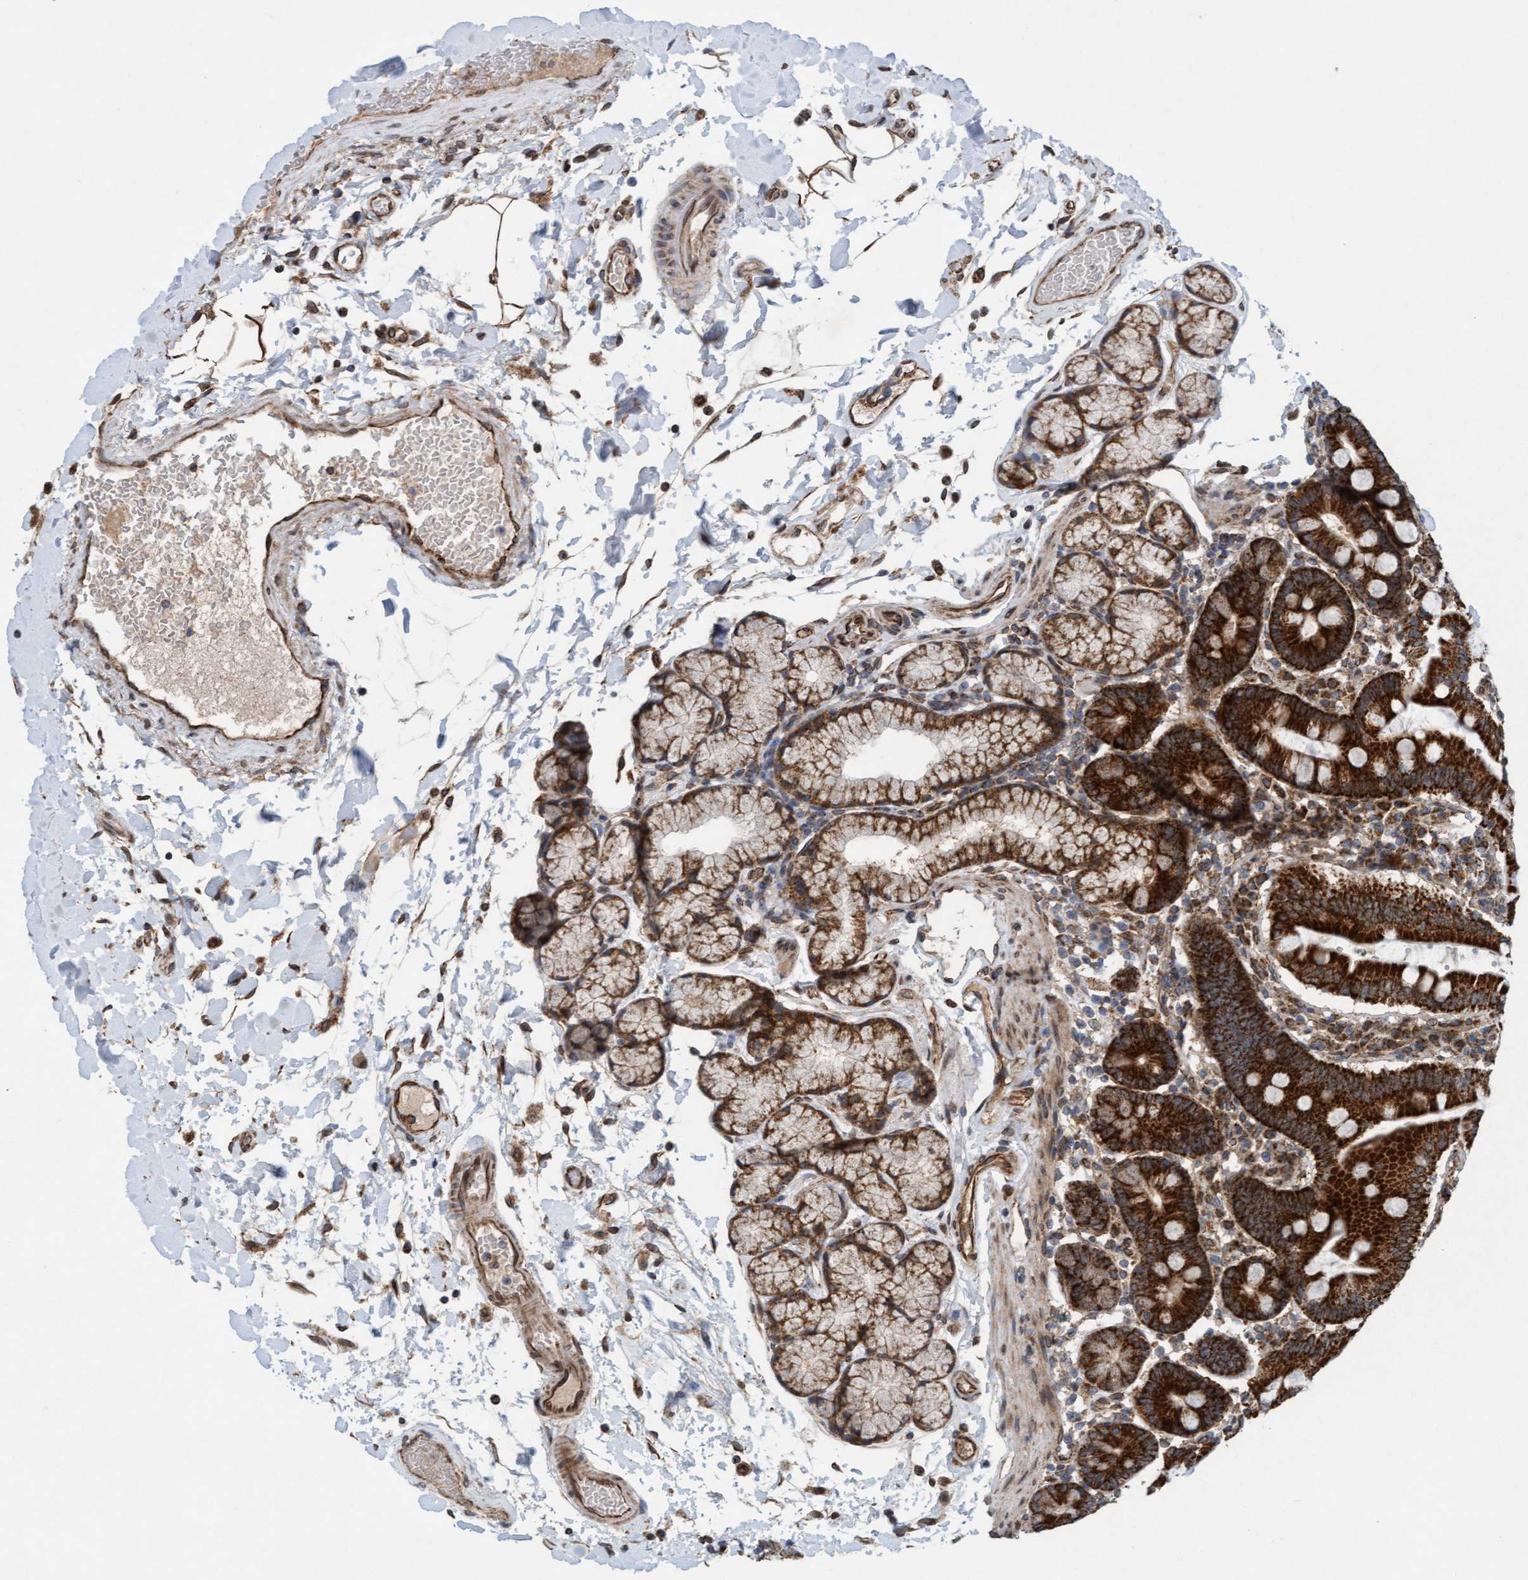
{"staining": {"intensity": "strong", "quantity": ">75%", "location": "cytoplasmic/membranous"}, "tissue": "duodenum", "cell_type": "Glandular cells", "image_type": "normal", "snomed": [{"axis": "morphology", "description": "Normal tissue, NOS"}, {"axis": "topography", "description": "Small intestine, NOS"}], "caption": "Protein analysis of benign duodenum exhibits strong cytoplasmic/membranous expression in approximately >75% of glandular cells.", "gene": "MRPS23", "patient": {"sex": "female", "age": 71}}